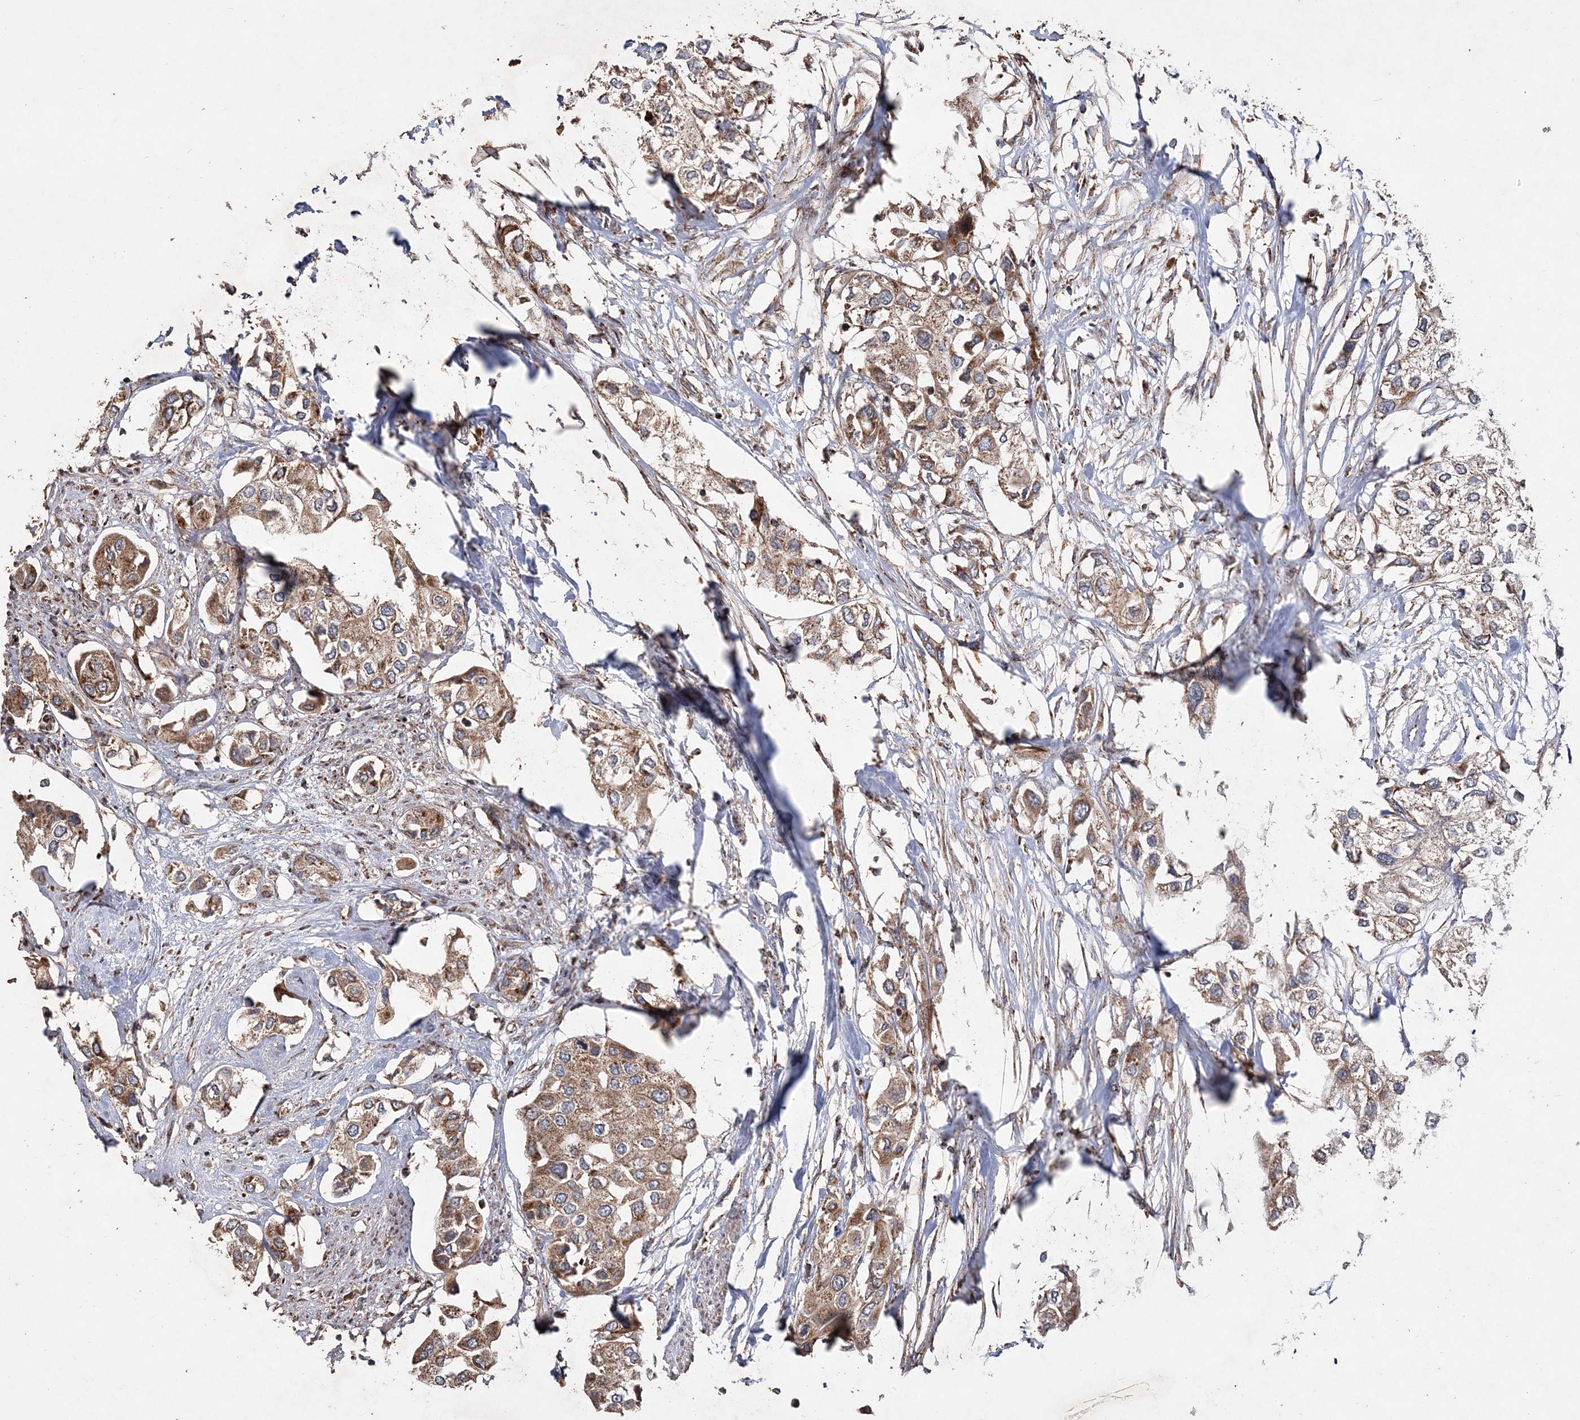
{"staining": {"intensity": "moderate", "quantity": ">75%", "location": "cytoplasmic/membranous"}, "tissue": "urothelial cancer", "cell_type": "Tumor cells", "image_type": "cancer", "snomed": [{"axis": "morphology", "description": "Urothelial carcinoma, High grade"}, {"axis": "topography", "description": "Urinary bladder"}], "caption": "A brown stain labels moderate cytoplasmic/membranous positivity of a protein in human urothelial cancer tumor cells.", "gene": "POC5", "patient": {"sex": "male", "age": 64}}